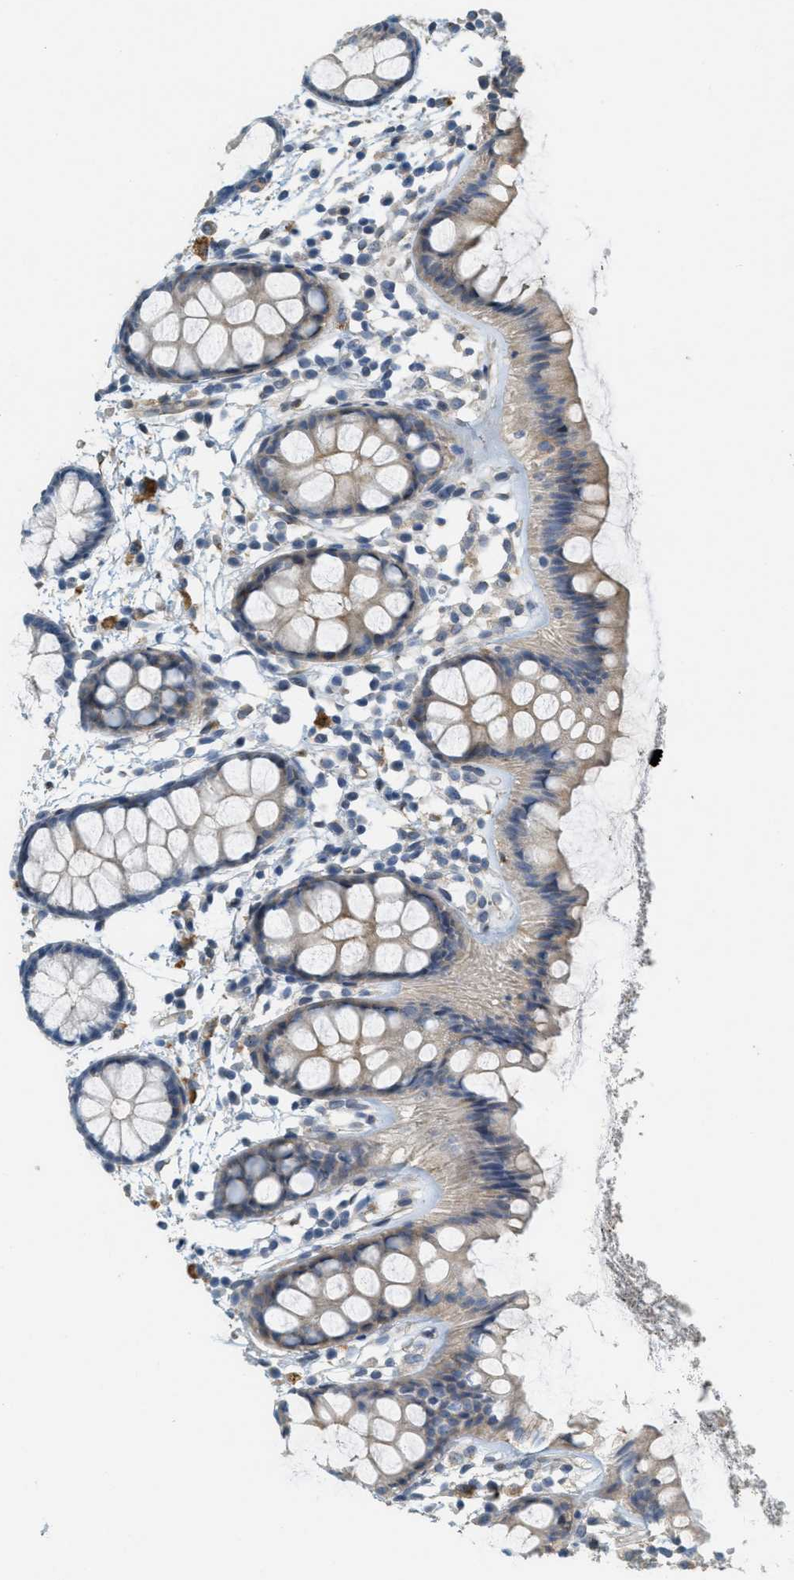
{"staining": {"intensity": "weak", "quantity": "<25%", "location": "cytoplasmic/membranous"}, "tissue": "rectum", "cell_type": "Glandular cells", "image_type": "normal", "snomed": [{"axis": "morphology", "description": "Normal tissue, NOS"}, {"axis": "topography", "description": "Rectum"}], "caption": "Photomicrograph shows no significant protein expression in glandular cells of unremarkable rectum.", "gene": "ADCY5", "patient": {"sex": "female", "age": 66}}